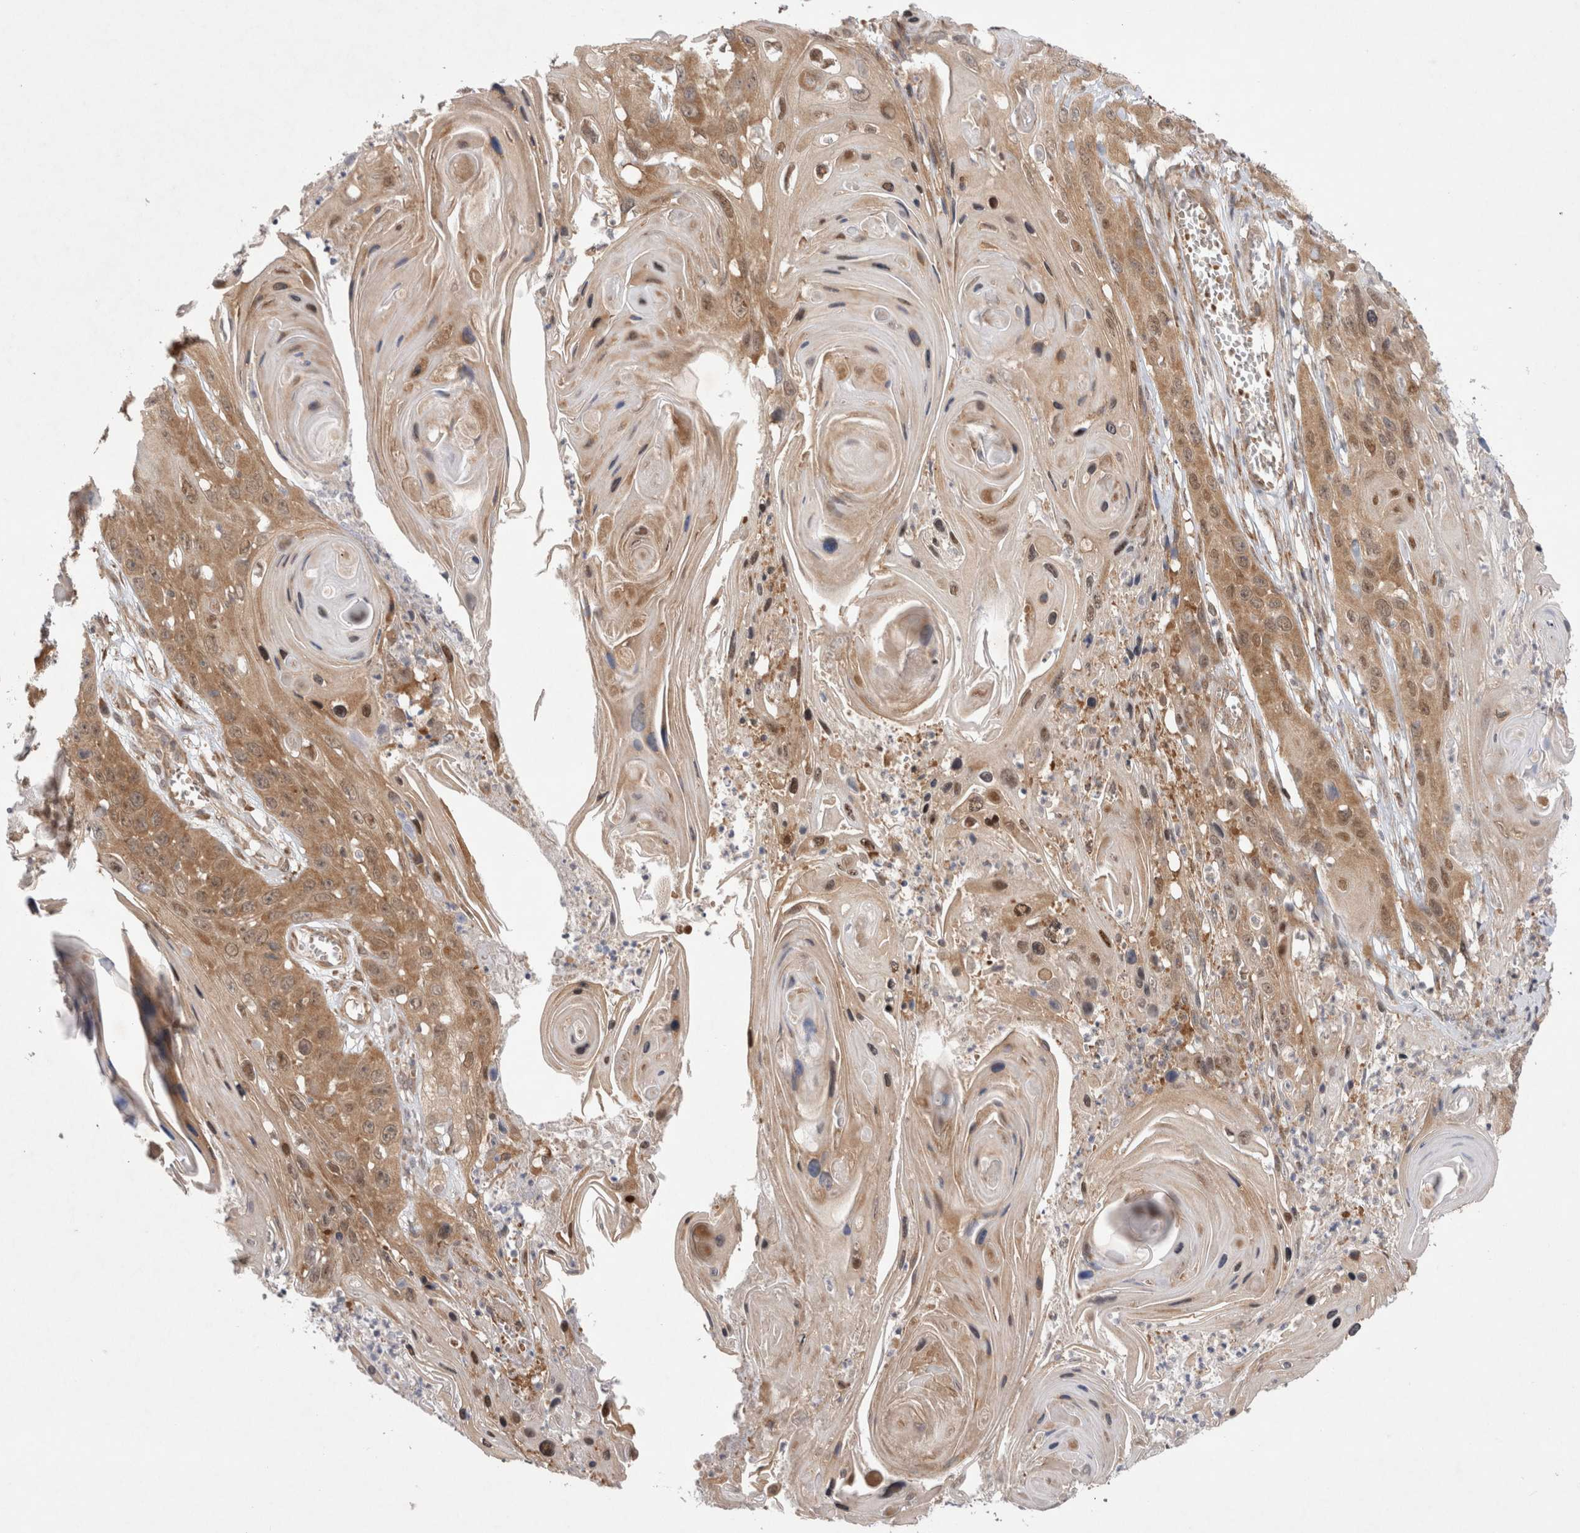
{"staining": {"intensity": "moderate", "quantity": ">75%", "location": "cytoplasmic/membranous,nuclear"}, "tissue": "skin cancer", "cell_type": "Tumor cells", "image_type": "cancer", "snomed": [{"axis": "morphology", "description": "Squamous cell carcinoma, NOS"}, {"axis": "topography", "description": "Skin"}], "caption": "Moderate cytoplasmic/membranous and nuclear positivity is seen in about >75% of tumor cells in skin squamous cell carcinoma. The staining is performed using DAB brown chromogen to label protein expression. The nuclei are counter-stained blue using hematoxylin.", "gene": "EIF3E", "patient": {"sex": "male", "age": 55}}